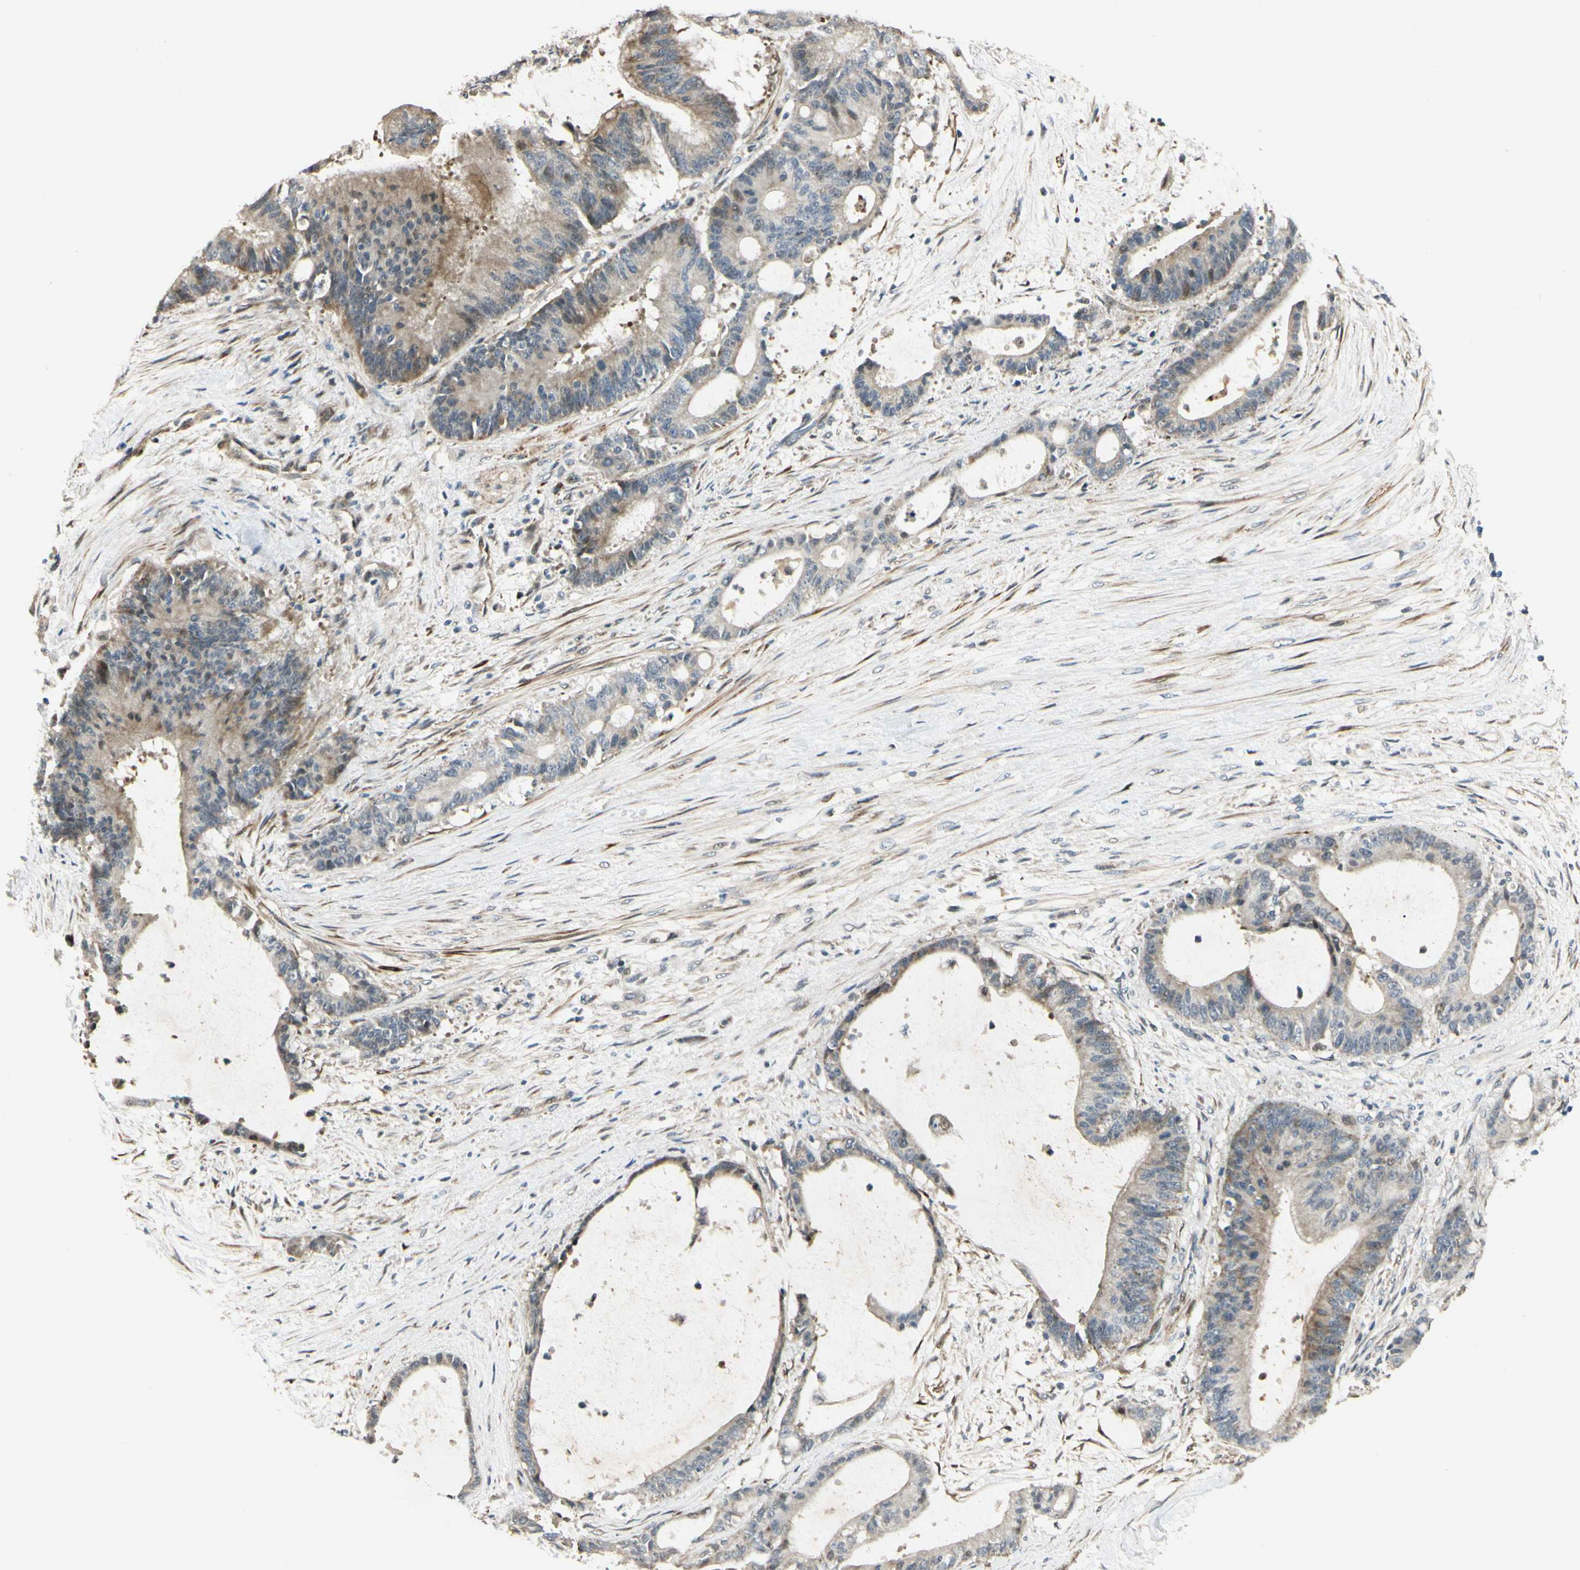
{"staining": {"intensity": "weak", "quantity": ">75%", "location": "cytoplasmic/membranous"}, "tissue": "liver cancer", "cell_type": "Tumor cells", "image_type": "cancer", "snomed": [{"axis": "morphology", "description": "Cholangiocarcinoma"}, {"axis": "topography", "description": "Liver"}], "caption": "Cholangiocarcinoma (liver) stained with immunohistochemistry exhibits weak cytoplasmic/membranous staining in approximately >75% of tumor cells.", "gene": "P4HA3", "patient": {"sex": "female", "age": 73}}